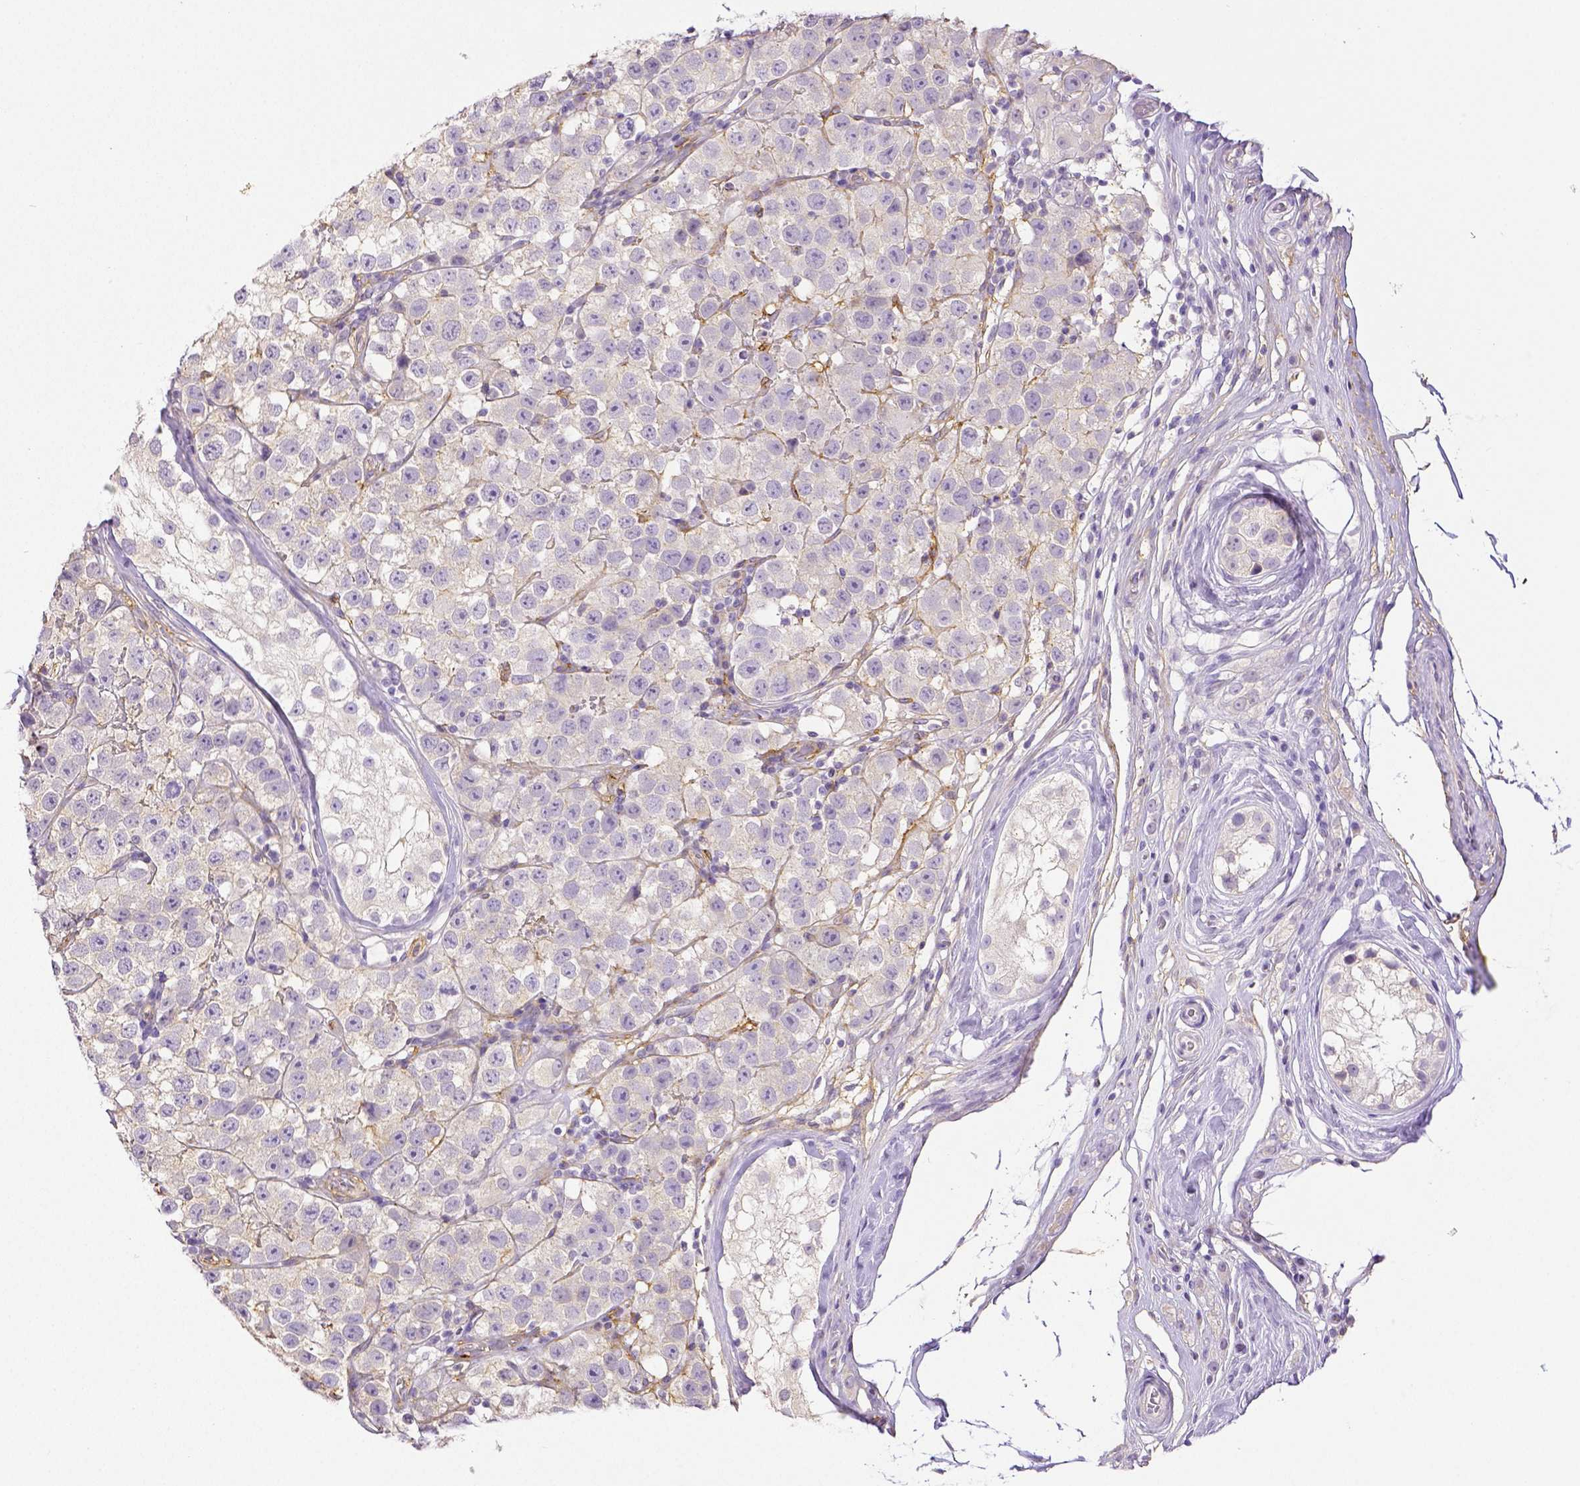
{"staining": {"intensity": "negative", "quantity": "none", "location": "none"}, "tissue": "testis cancer", "cell_type": "Tumor cells", "image_type": "cancer", "snomed": [{"axis": "morphology", "description": "Seminoma, NOS"}, {"axis": "topography", "description": "Testis"}], "caption": "Testis seminoma stained for a protein using immunohistochemistry reveals no positivity tumor cells.", "gene": "THY1", "patient": {"sex": "male", "age": 34}}